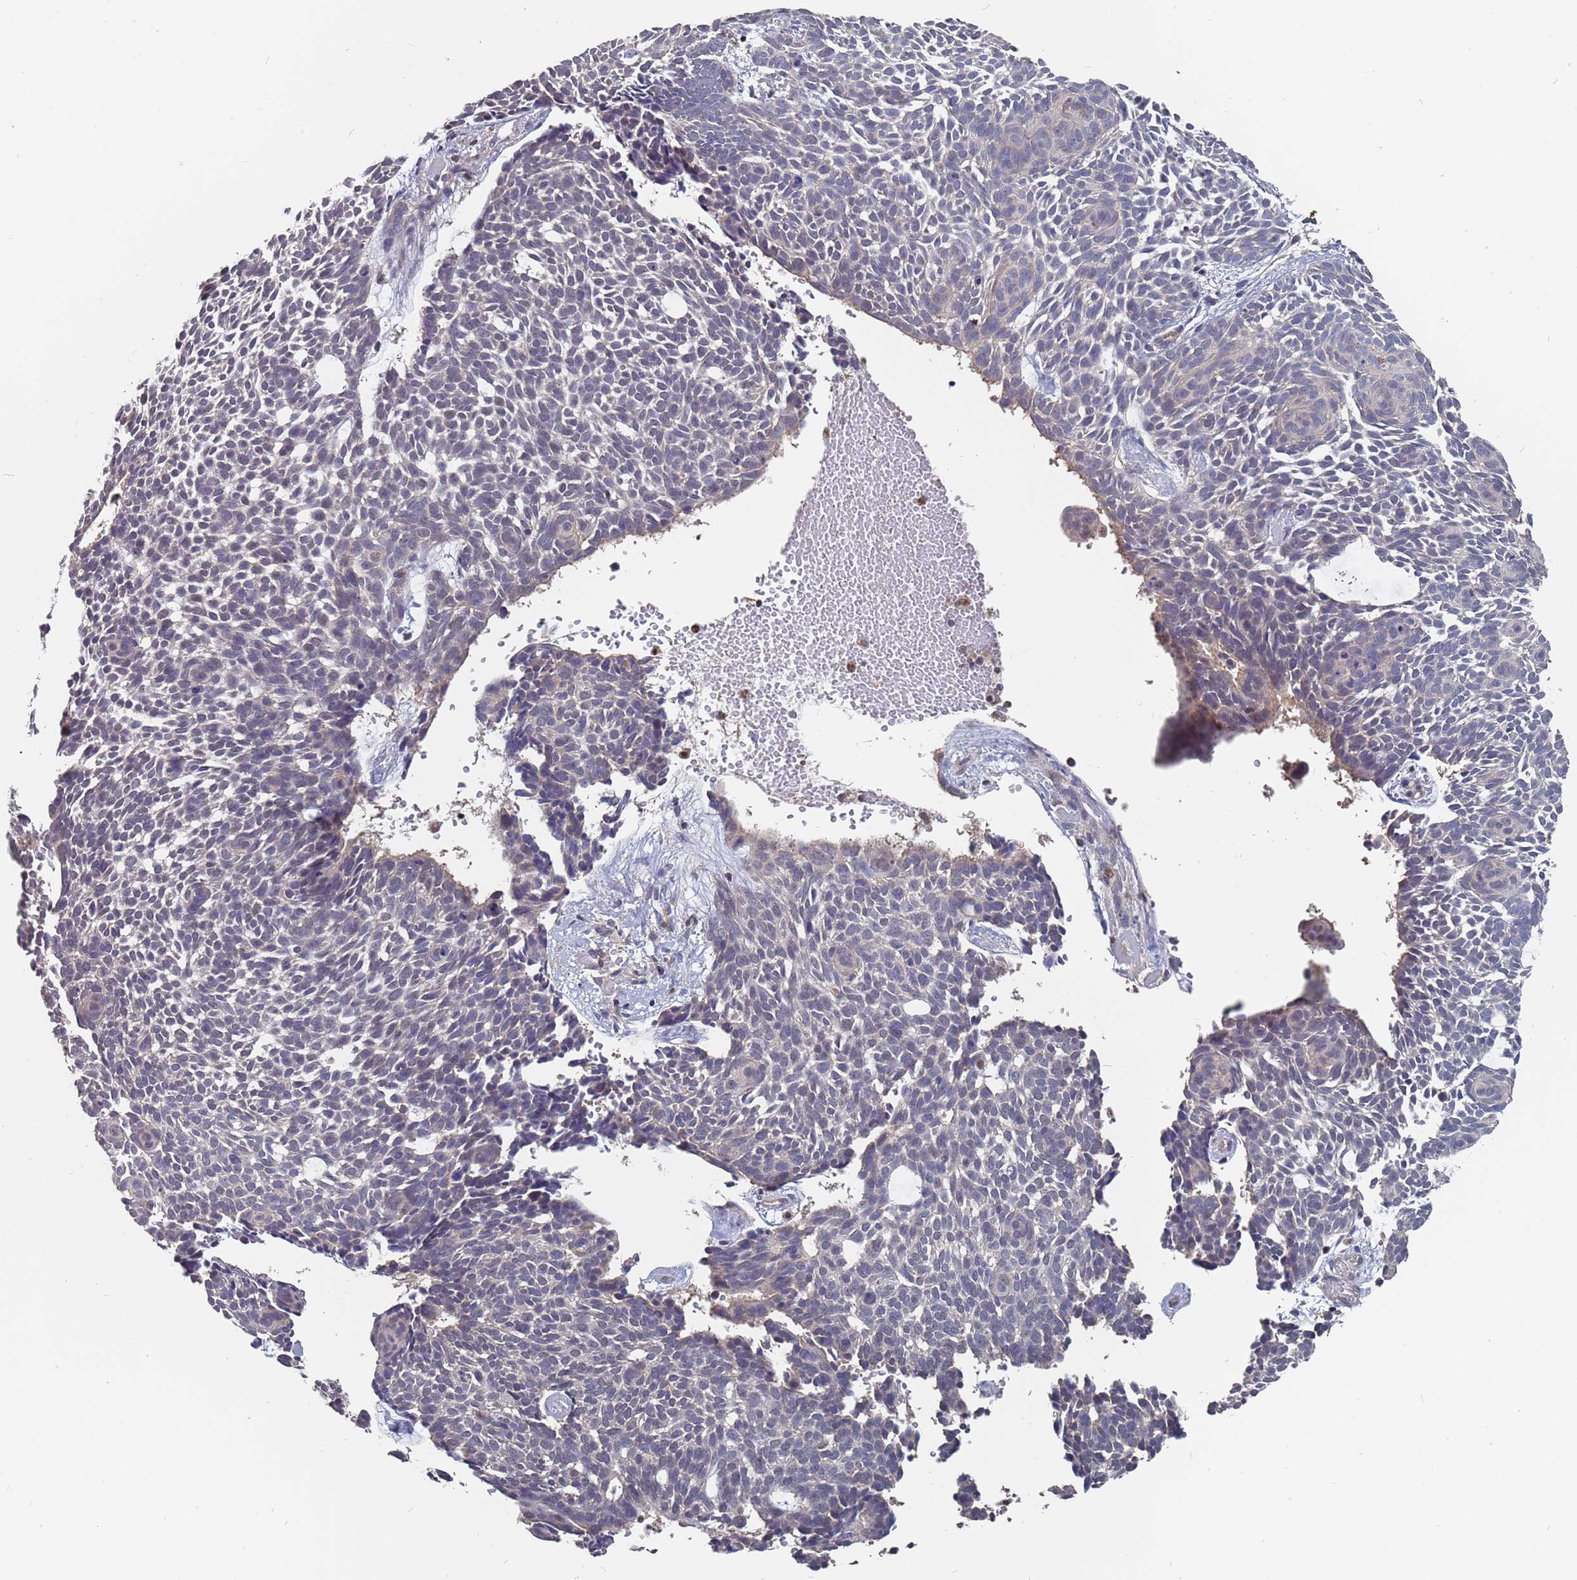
{"staining": {"intensity": "negative", "quantity": "none", "location": "none"}, "tissue": "skin cancer", "cell_type": "Tumor cells", "image_type": "cancer", "snomed": [{"axis": "morphology", "description": "Basal cell carcinoma"}, {"axis": "topography", "description": "Skin"}], "caption": "Immunohistochemistry (IHC) image of human basal cell carcinoma (skin) stained for a protein (brown), which exhibits no expression in tumor cells. (IHC, brightfield microscopy, high magnification).", "gene": "TCEANC2", "patient": {"sex": "male", "age": 61}}